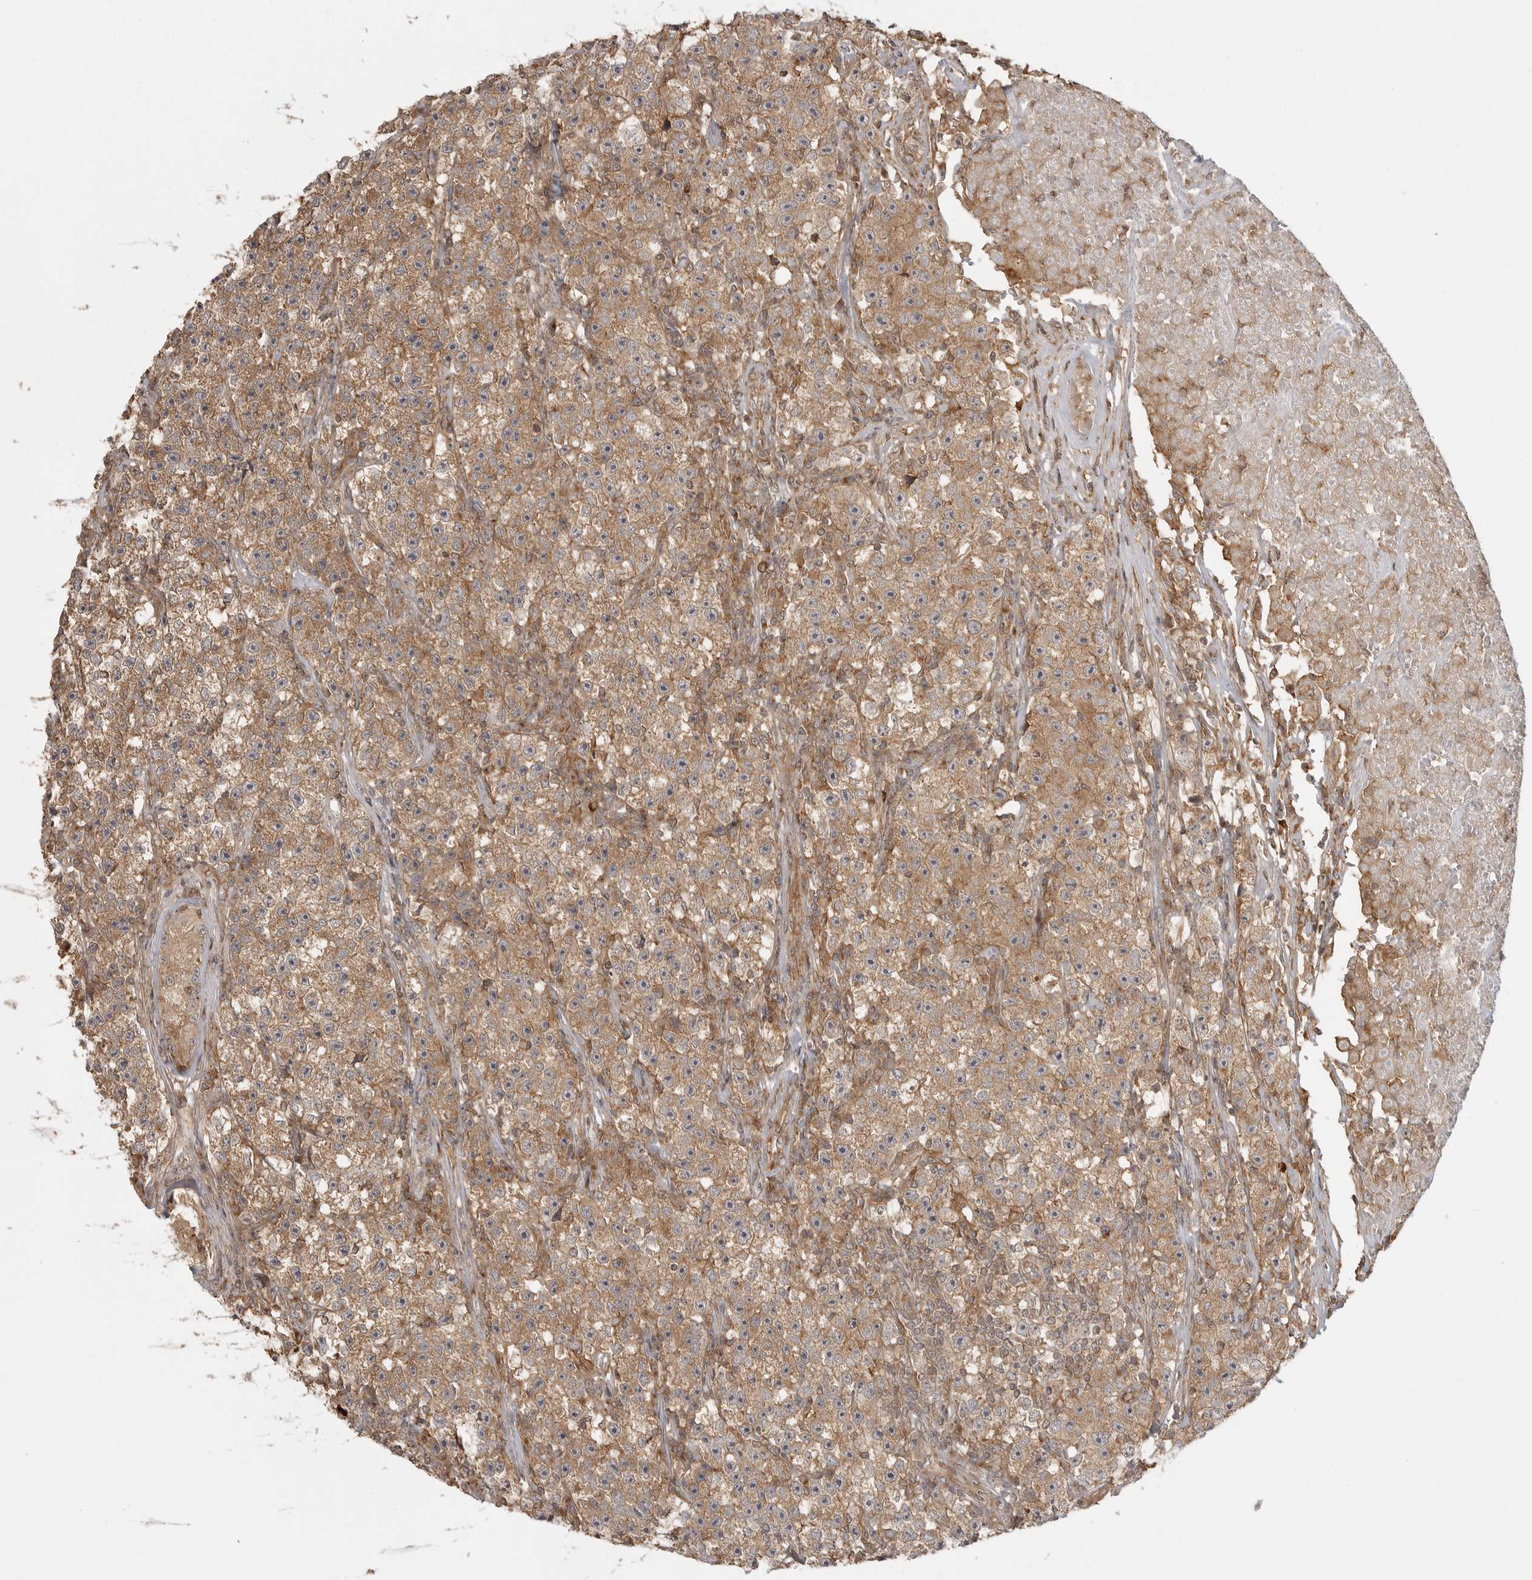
{"staining": {"intensity": "moderate", "quantity": ">75%", "location": "cytoplasmic/membranous"}, "tissue": "testis cancer", "cell_type": "Tumor cells", "image_type": "cancer", "snomed": [{"axis": "morphology", "description": "Seminoma, NOS"}, {"axis": "topography", "description": "Testis"}], "caption": "Immunohistochemistry micrograph of testis cancer stained for a protein (brown), which demonstrates medium levels of moderate cytoplasmic/membranous expression in about >75% of tumor cells.", "gene": "FAT3", "patient": {"sex": "male", "age": 22}}